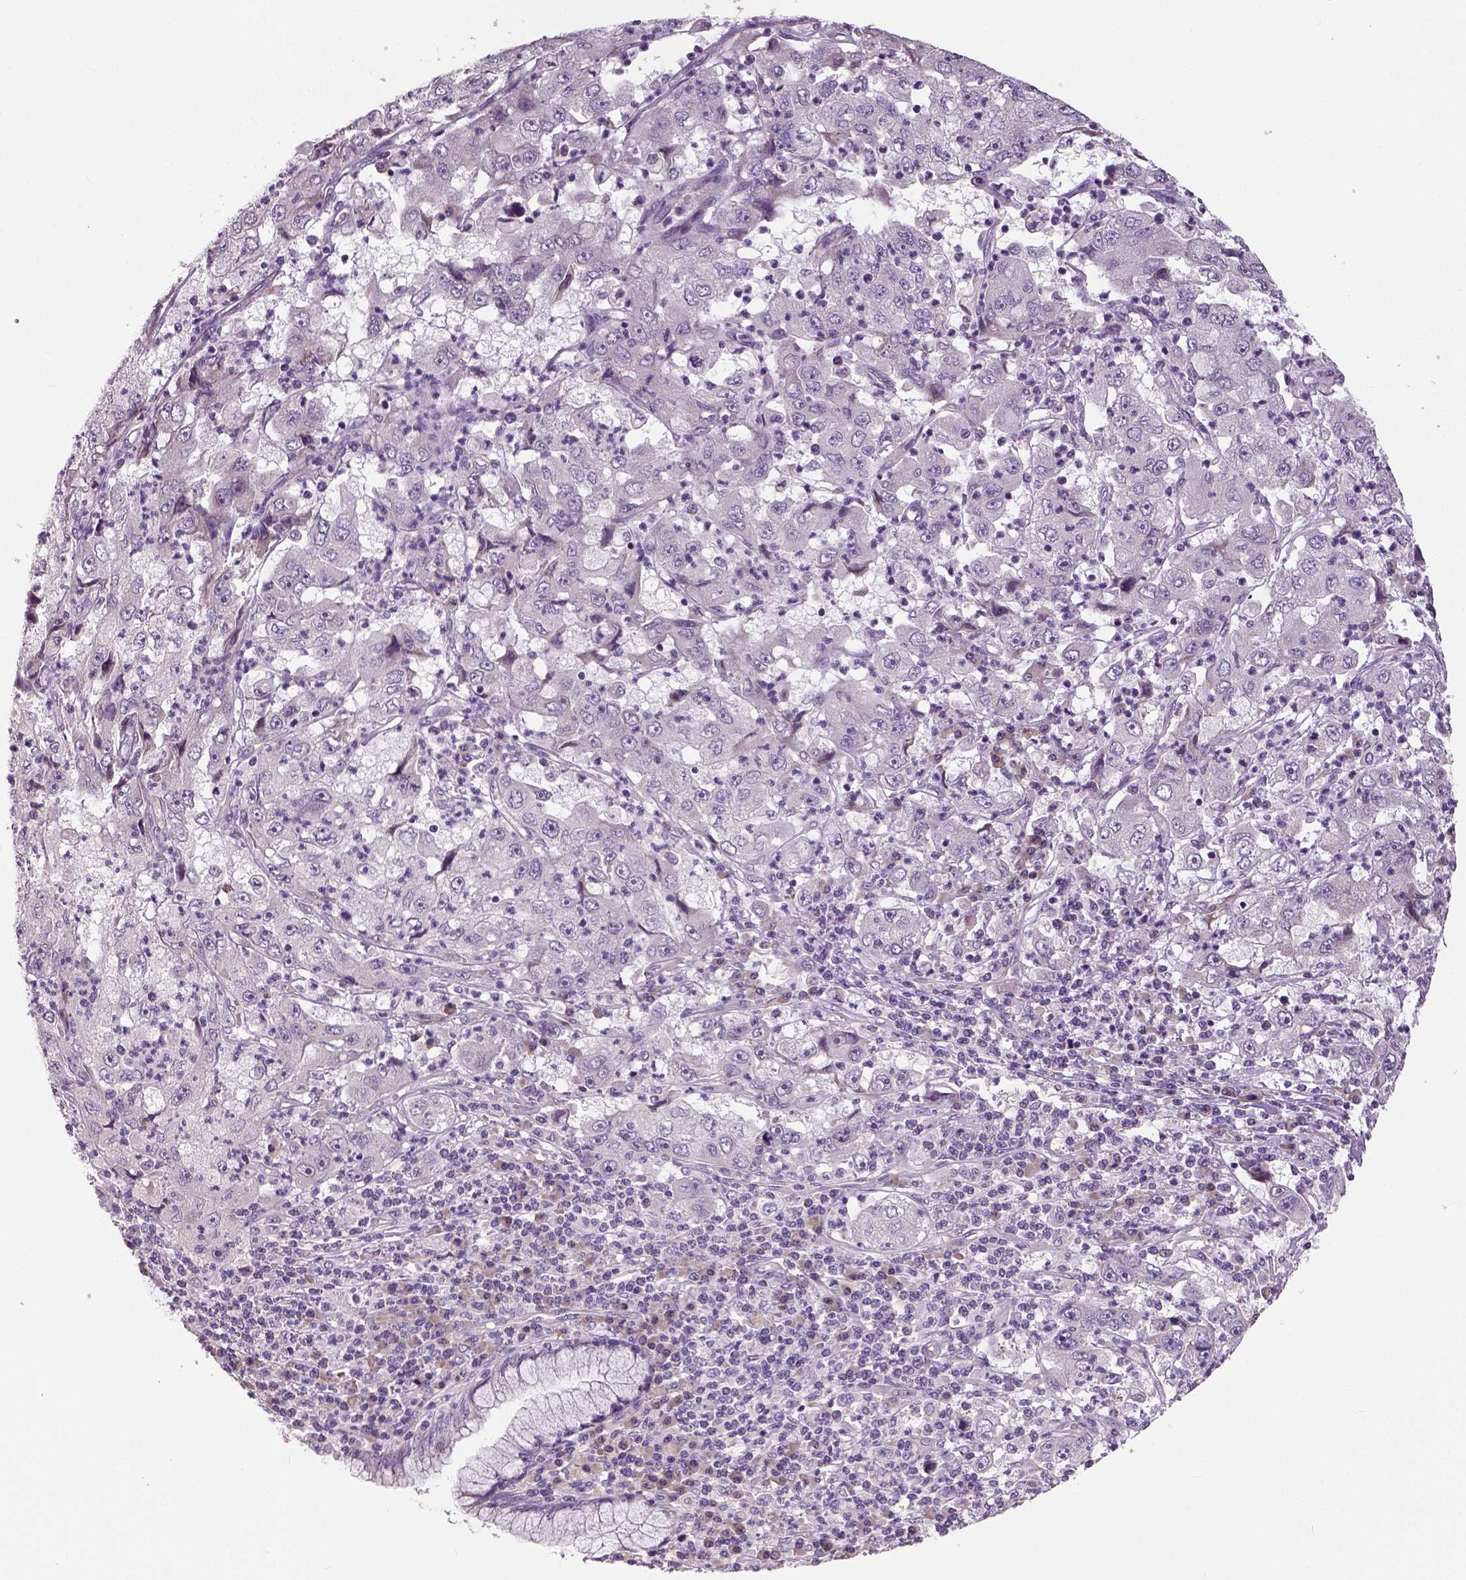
{"staining": {"intensity": "negative", "quantity": "none", "location": "none"}, "tissue": "cervical cancer", "cell_type": "Tumor cells", "image_type": "cancer", "snomed": [{"axis": "morphology", "description": "Squamous cell carcinoma, NOS"}, {"axis": "topography", "description": "Cervix"}], "caption": "Tumor cells are negative for protein expression in human cervical squamous cell carcinoma.", "gene": "NECAB1", "patient": {"sex": "female", "age": 36}}